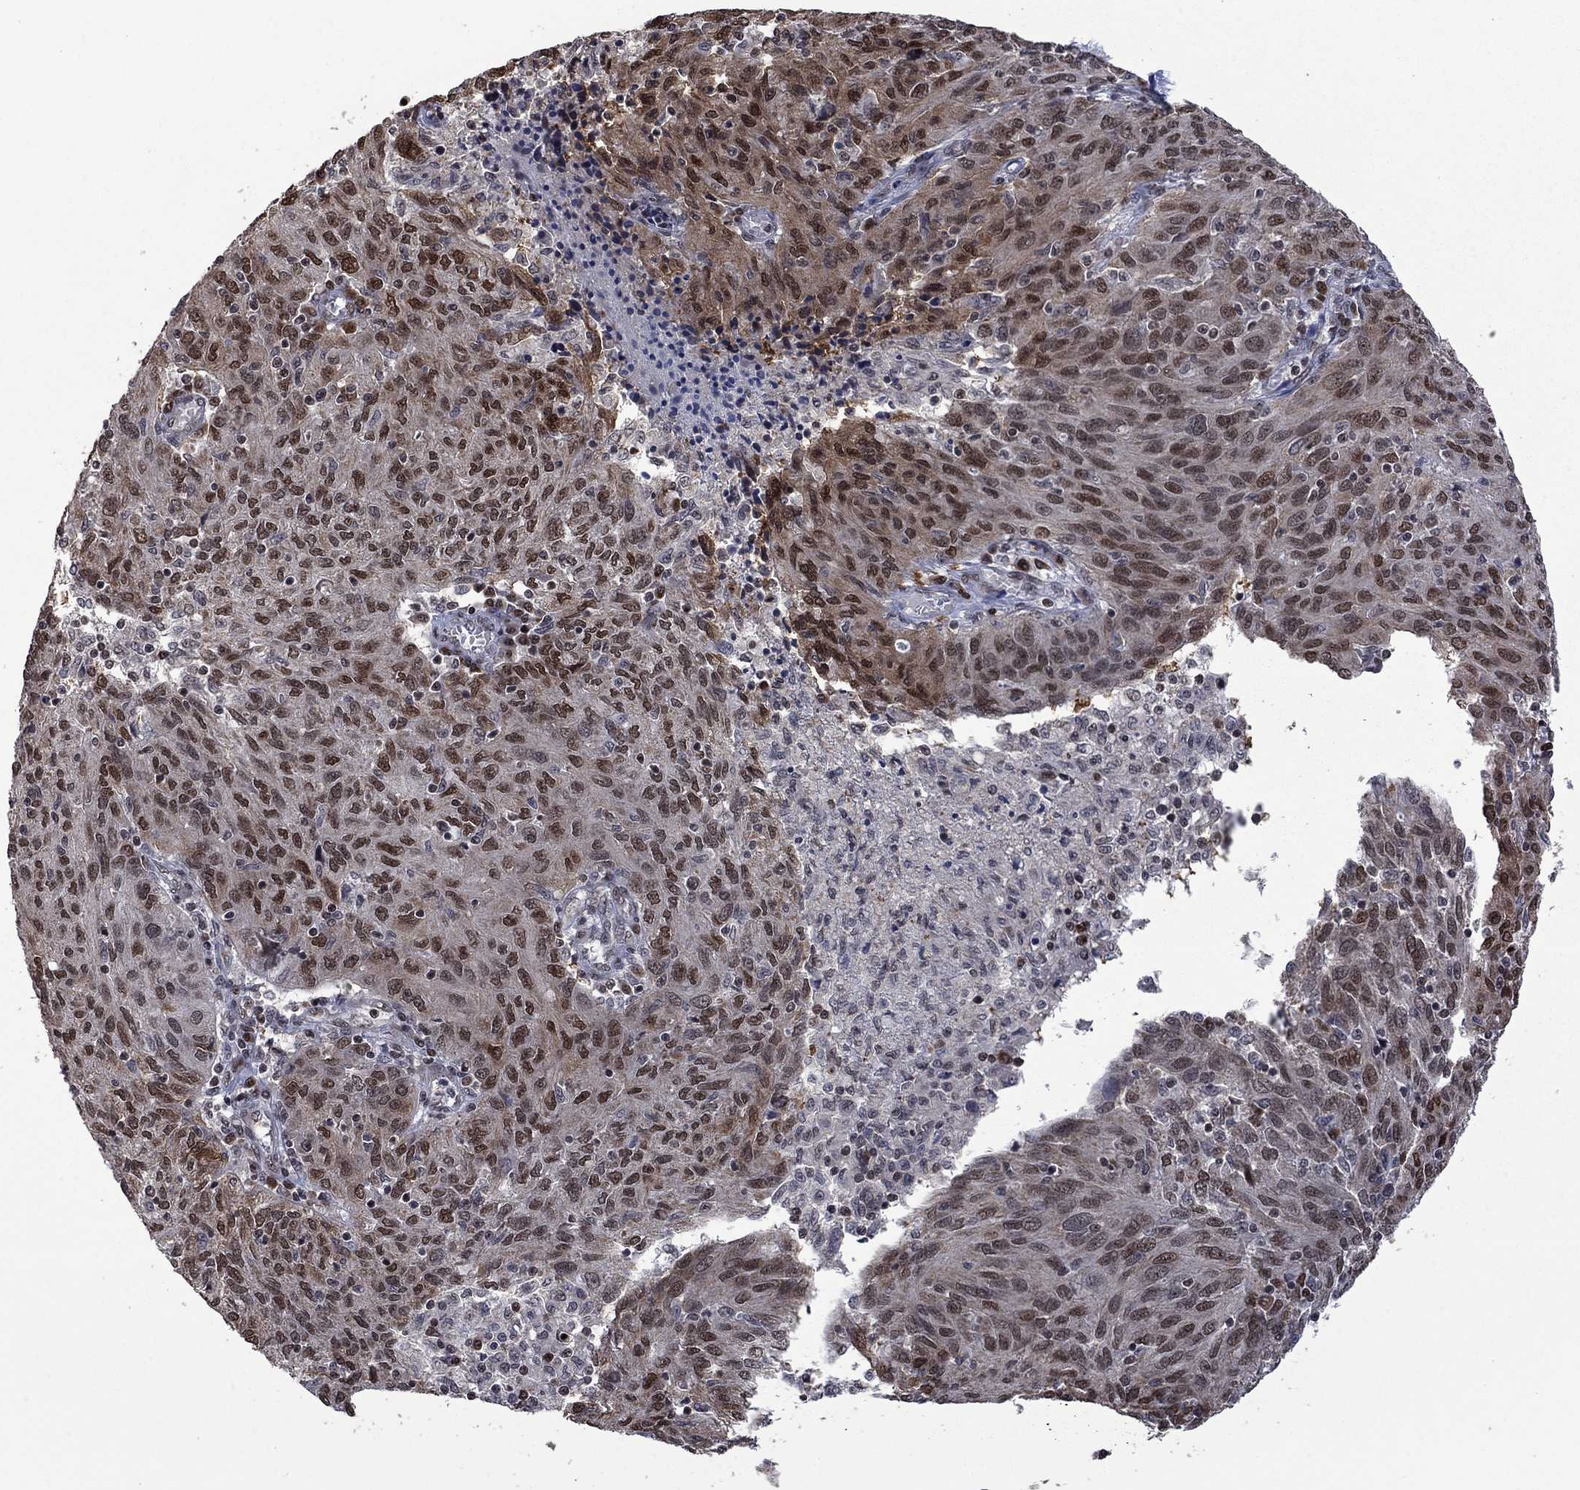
{"staining": {"intensity": "moderate", "quantity": "25%-75%", "location": "cytoplasmic/membranous,nuclear"}, "tissue": "ovarian cancer", "cell_type": "Tumor cells", "image_type": "cancer", "snomed": [{"axis": "morphology", "description": "Carcinoma, endometroid"}, {"axis": "topography", "description": "Ovary"}], "caption": "The histopathology image displays a brown stain indicating the presence of a protein in the cytoplasmic/membranous and nuclear of tumor cells in ovarian endometroid carcinoma.", "gene": "FBL", "patient": {"sex": "female", "age": 50}}